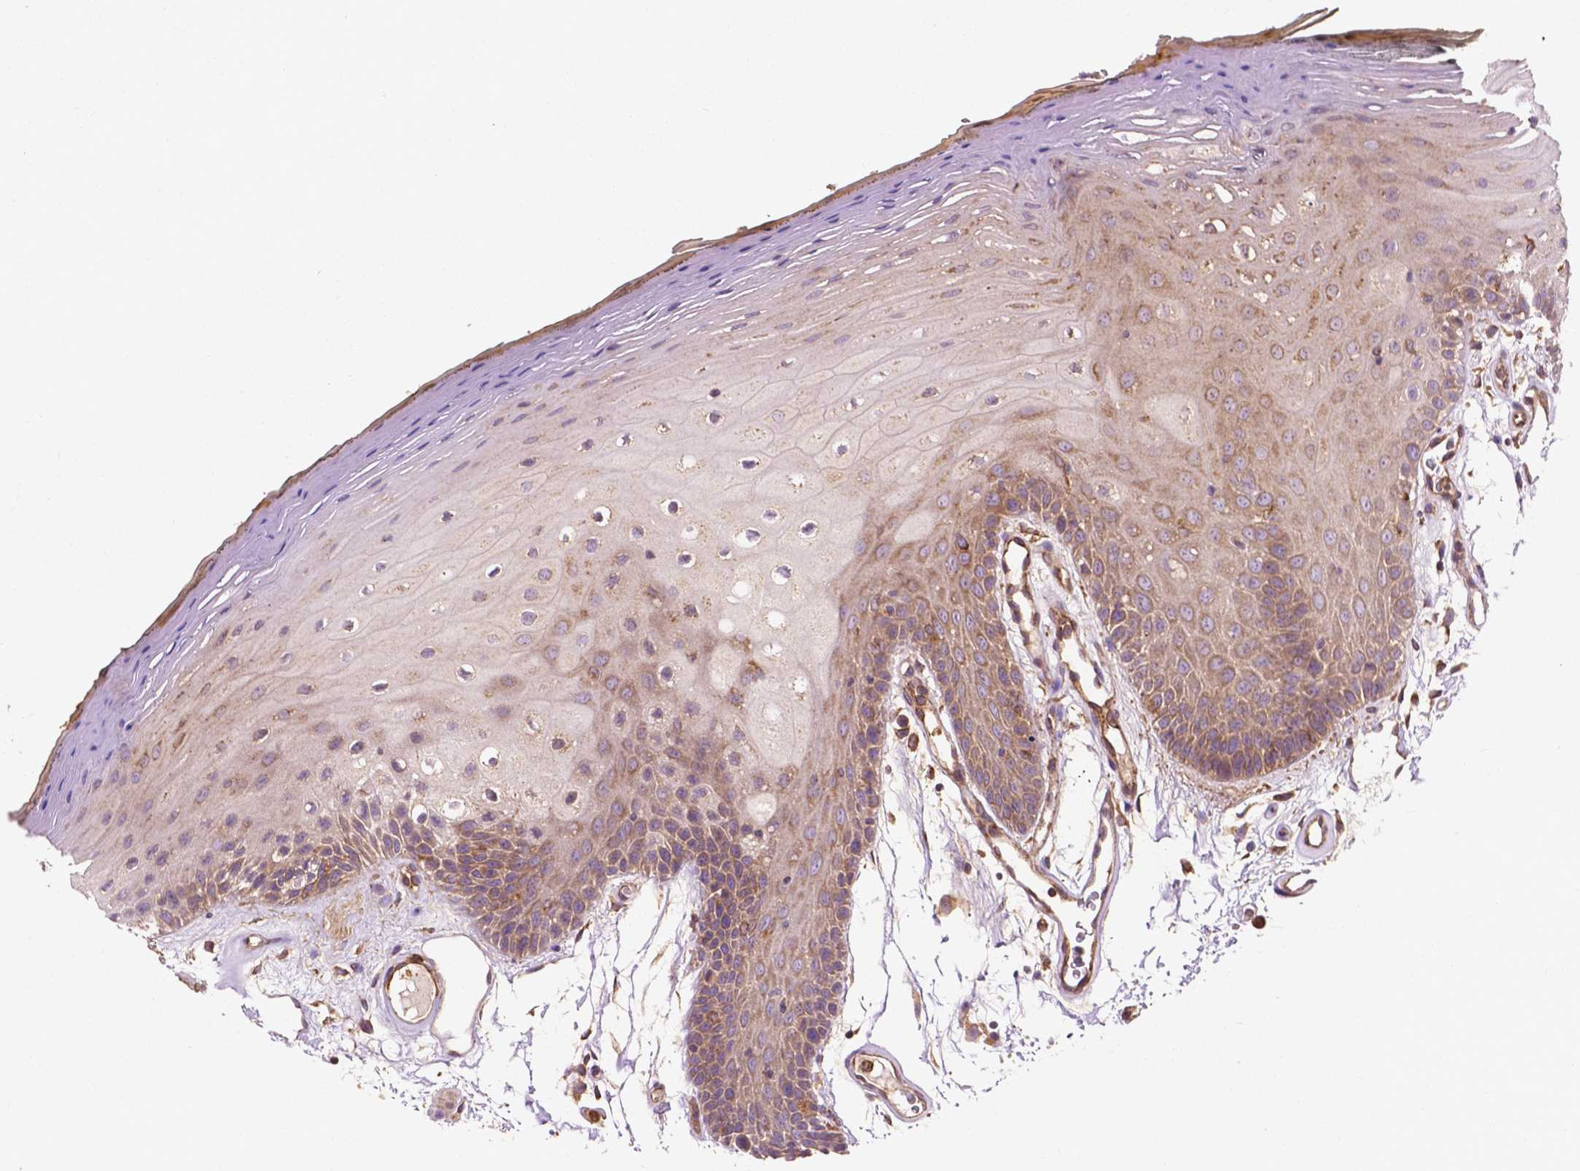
{"staining": {"intensity": "weak", "quantity": "25%-75%", "location": "cytoplasmic/membranous"}, "tissue": "oral mucosa", "cell_type": "Squamous epithelial cells", "image_type": "normal", "snomed": [{"axis": "morphology", "description": "Normal tissue, NOS"}, {"axis": "morphology", "description": "Squamous cell carcinoma, NOS"}, {"axis": "topography", "description": "Oral tissue"}, {"axis": "topography", "description": "Head-Neck"}], "caption": "Immunohistochemical staining of normal human oral mucosa displays 25%-75% levels of weak cytoplasmic/membranous protein expression in about 25%-75% of squamous epithelial cells. (DAB (3,3'-diaminobenzidine) = brown stain, brightfield microscopy at high magnification).", "gene": "CCDC71L", "patient": {"sex": "male", "age": 52}}